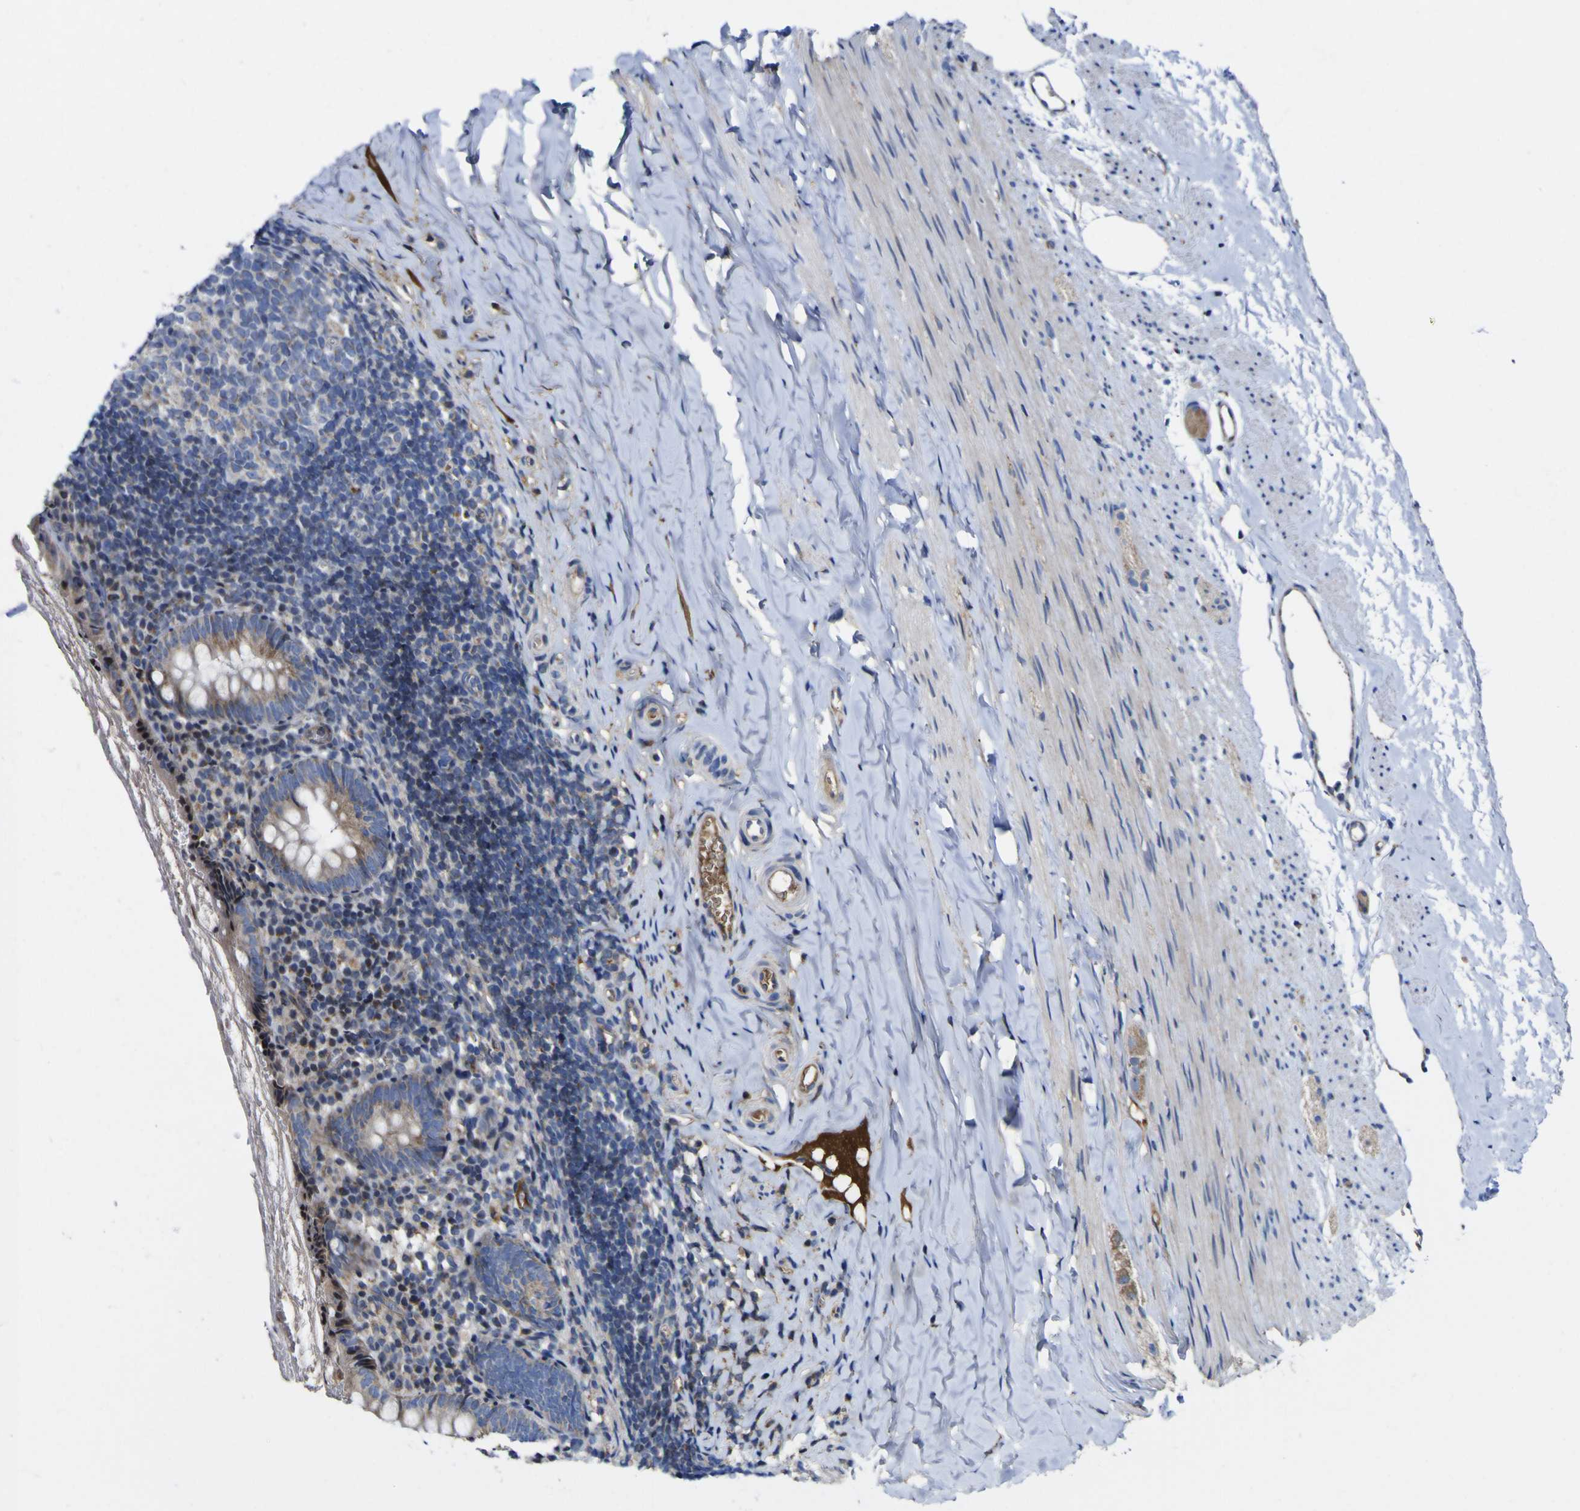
{"staining": {"intensity": "moderate", "quantity": ">75%", "location": "cytoplasmic/membranous"}, "tissue": "appendix", "cell_type": "Glandular cells", "image_type": "normal", "snomed": [{"axis": "morphology", "description": "Normal tissue, NOS"}, {"axis": "topography", "description": "Appendix"}], "caption": "High-power microscopy captured an immunohistochemistry image of unremarkable appendix, revealing moderate cytoplasmic/membranous staining in approximately >75% of glandular cells. (IHC, brightfield microscopy, high magnification).", "gene": "CCDC90B", "patient": {"sex": "female", "age": 10}}